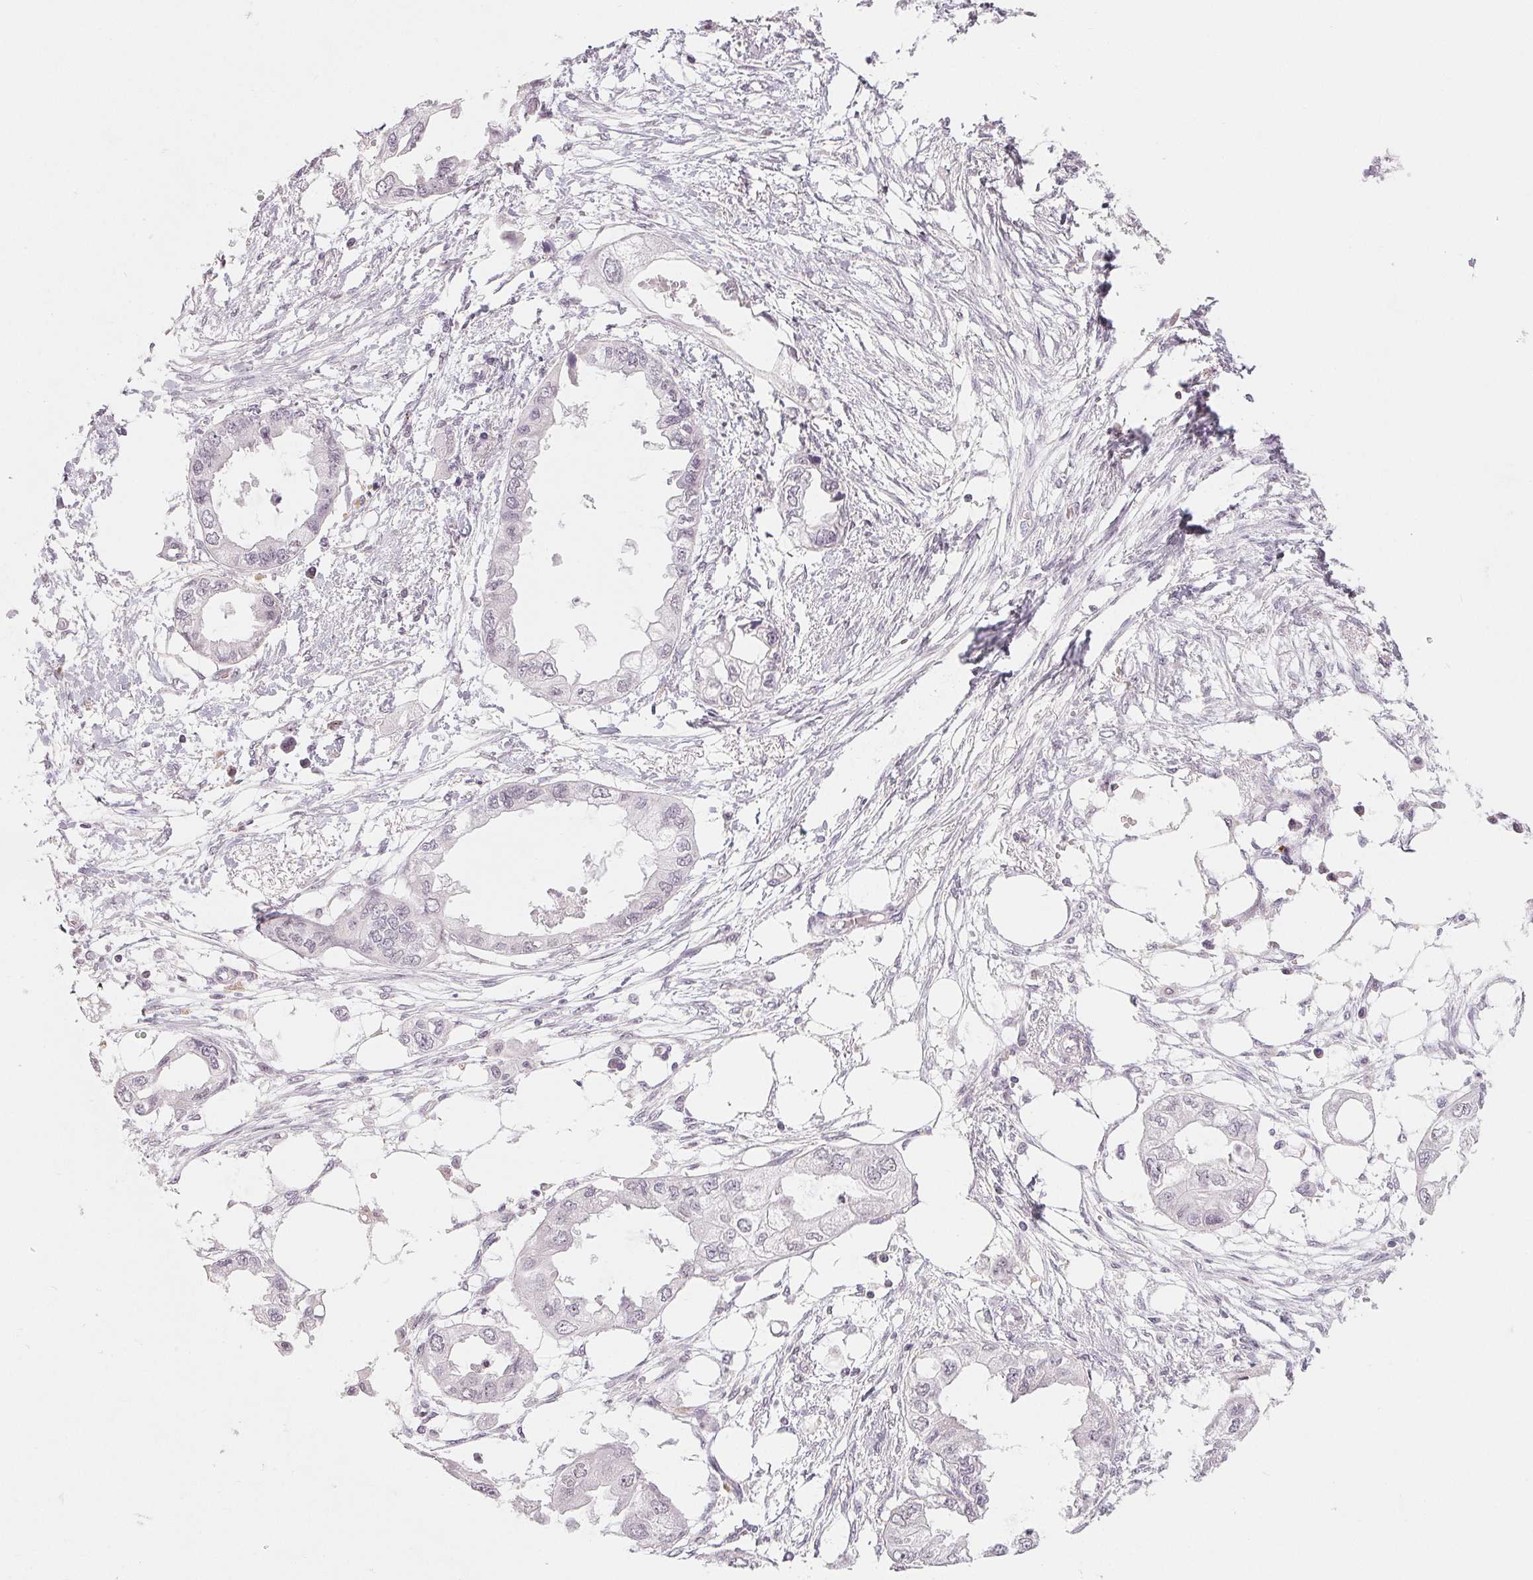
{"staining": {"intensity": "negative", "quantity": "none", "location": "none"}, "tissue": "endometrial cancer", "cell_type": "Tumor cells", "image_type": "cancer", "snomed": [{"axis": "morphology", "description": "Adenocarcinoma, NOS"}, {"axis": "morphology", "description": "Adenocarcinoma, metastatic, NOS"}, {"axis": "topography", "description": "Adipose tissue"}, {"axis": "topography", "description": "Endometrium"}], "caption": "Immunohistochemistry (IHC) image of adenocarcinoma (endometrial) stained for a protein (brown), which exhibits no staining in tumor cells.", "gene": "NXF3", "patient": {"sex": "female", "age": 67}}